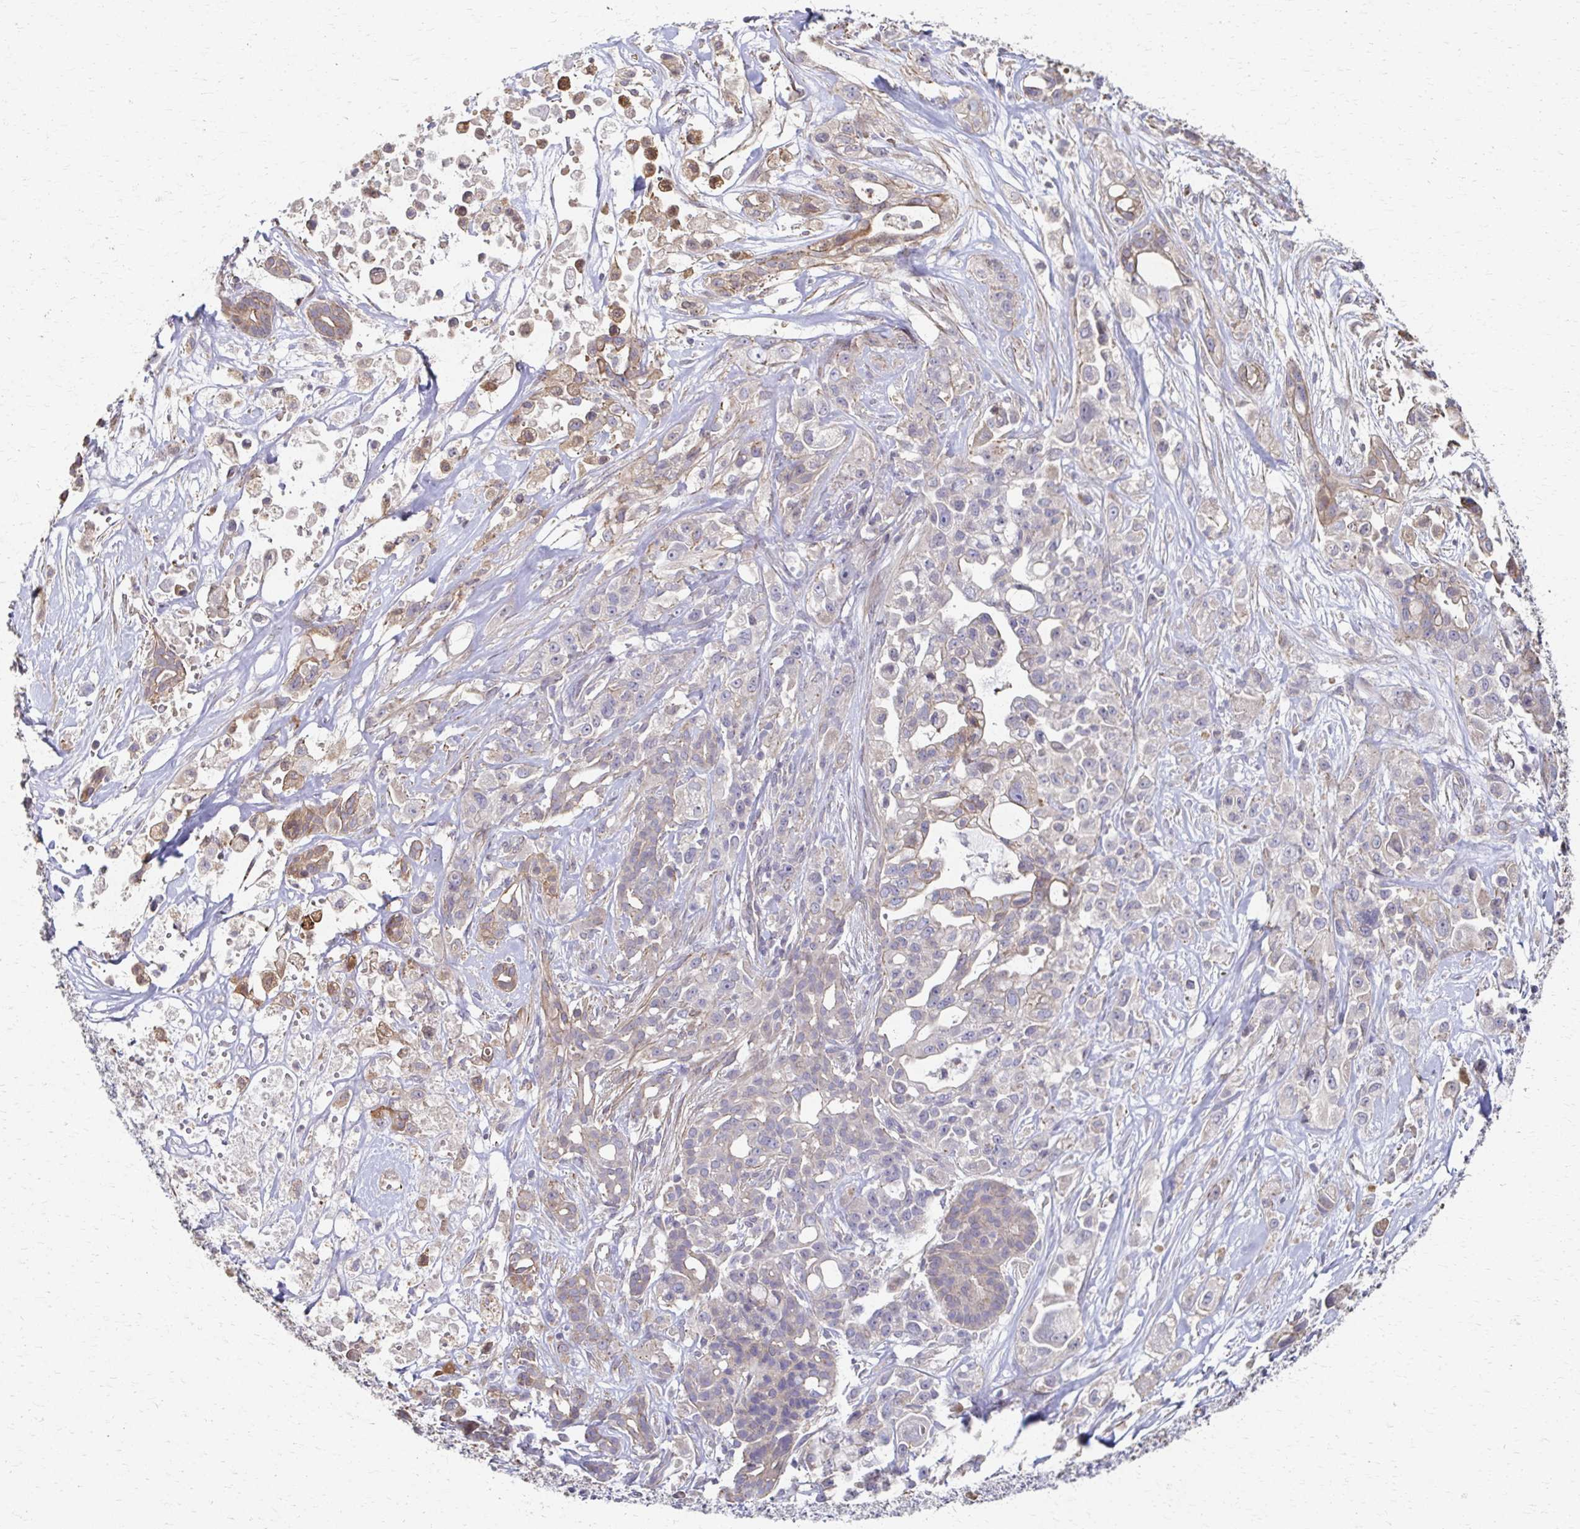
{"staining": {"intensity": "weak", "quantity": "<25%", "location": "cytoplasmic/membranous"}, "tissue": "pancreatic cancer", "cell_type": "Tumor cells", "image_type": "cancer", "snomed": [{"axis": "morphology", "description": "Adenocarcinoma, NOS"}, {"axis": "topography", "description": "Pancreas"}], "caption": "A photomicrograph of pancreatic adenocarcinoma stained for a protein reveals no brown staining in tumor cells.", "gene": "EOLA2", "patient": {"sex": "male", "age": 44}}